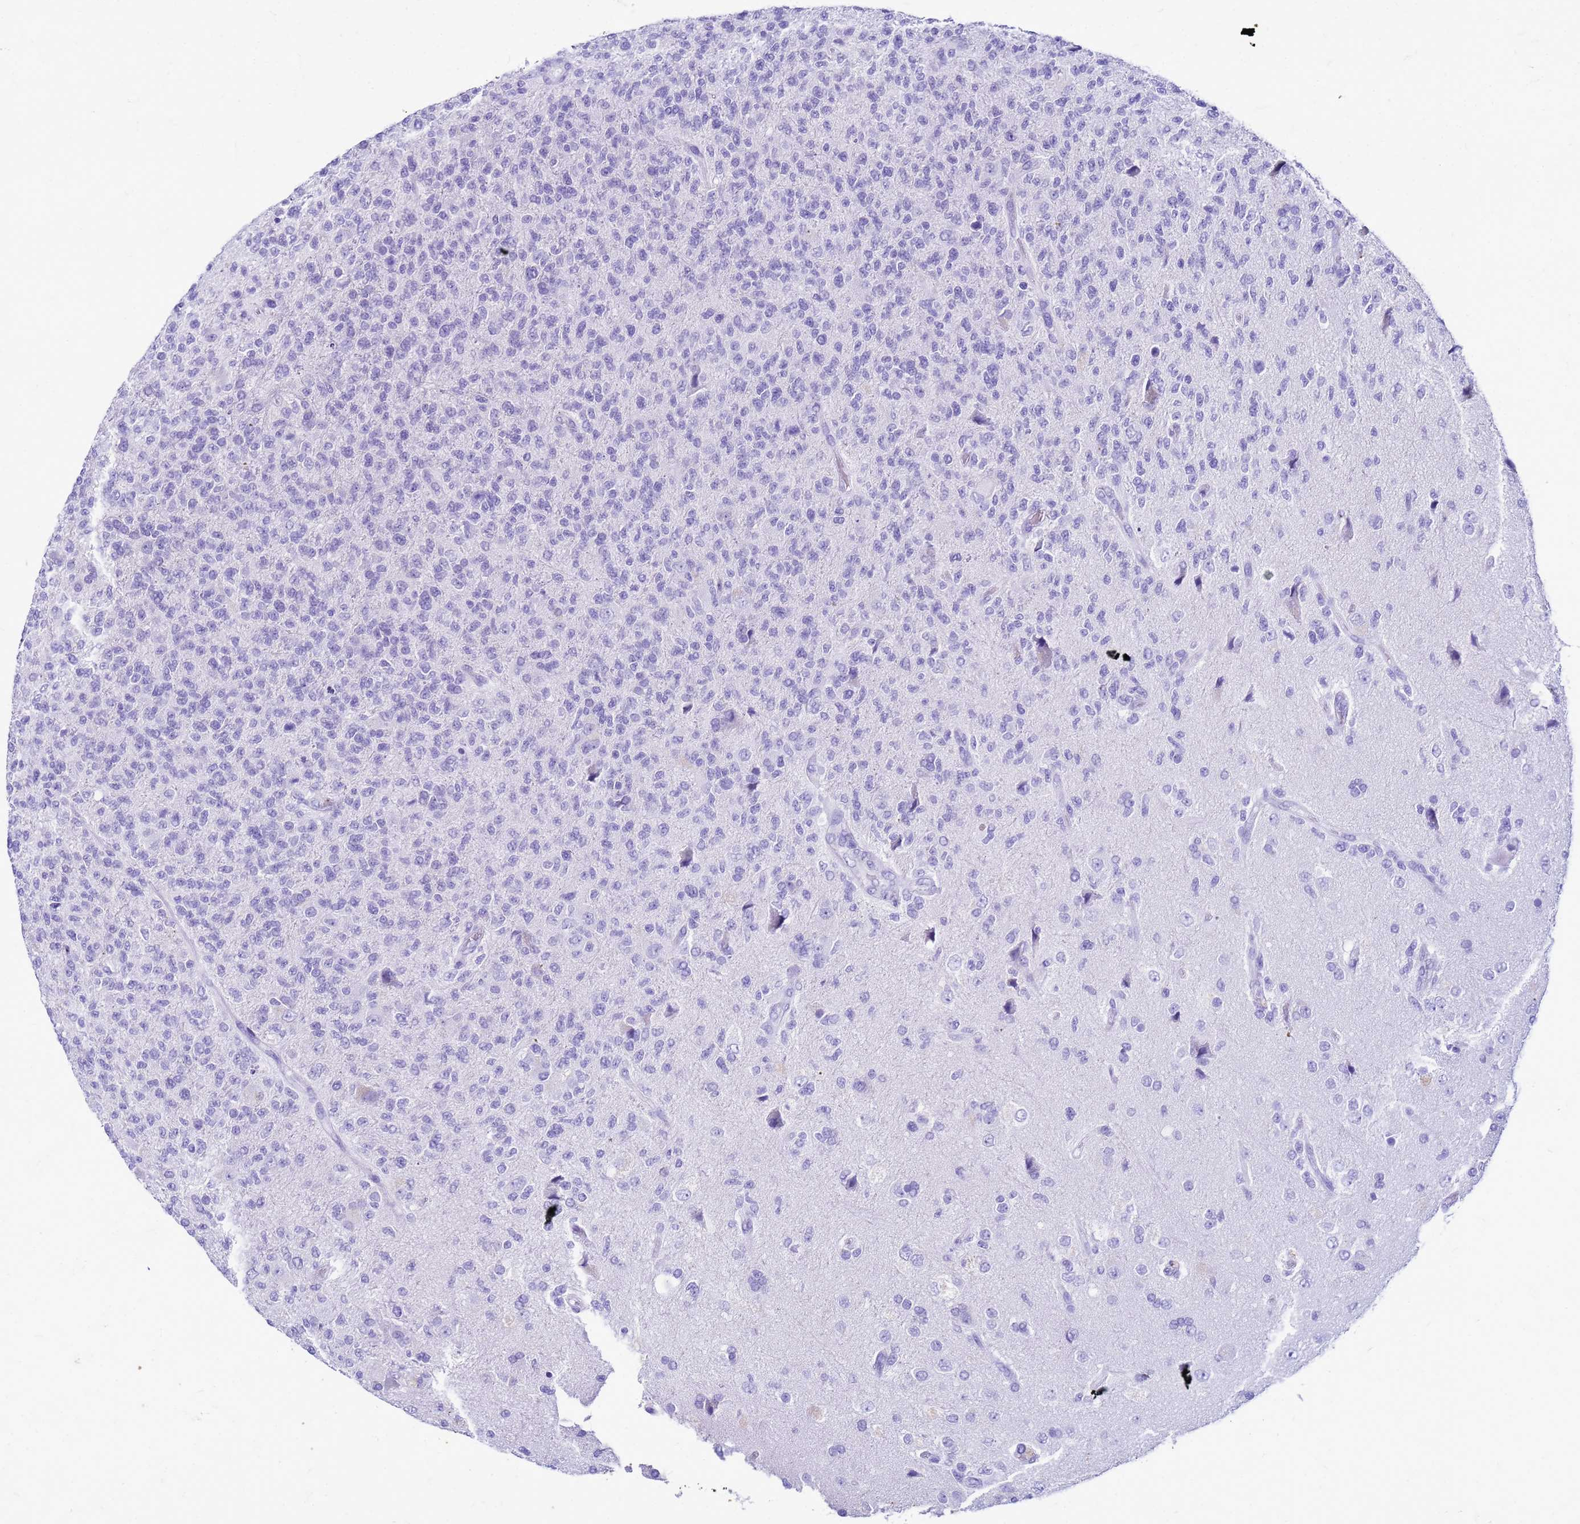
{"staining": {"intensity": "negative", "quantity": "none", "location": "none"}, "tissue": "glioma", "cell_type": "Tumor cells", "image_type": "cancer", "snomed": [{"axis": "morphology", "description": "Glioma, malignant, High grade"}, {"axis": "topography", "description": "Brain"}], "caption": "Tumor cells are negative for protein expression in human glioma.", "gene": "CFAP100", "patient": {"sex": "male", "age": 56}}